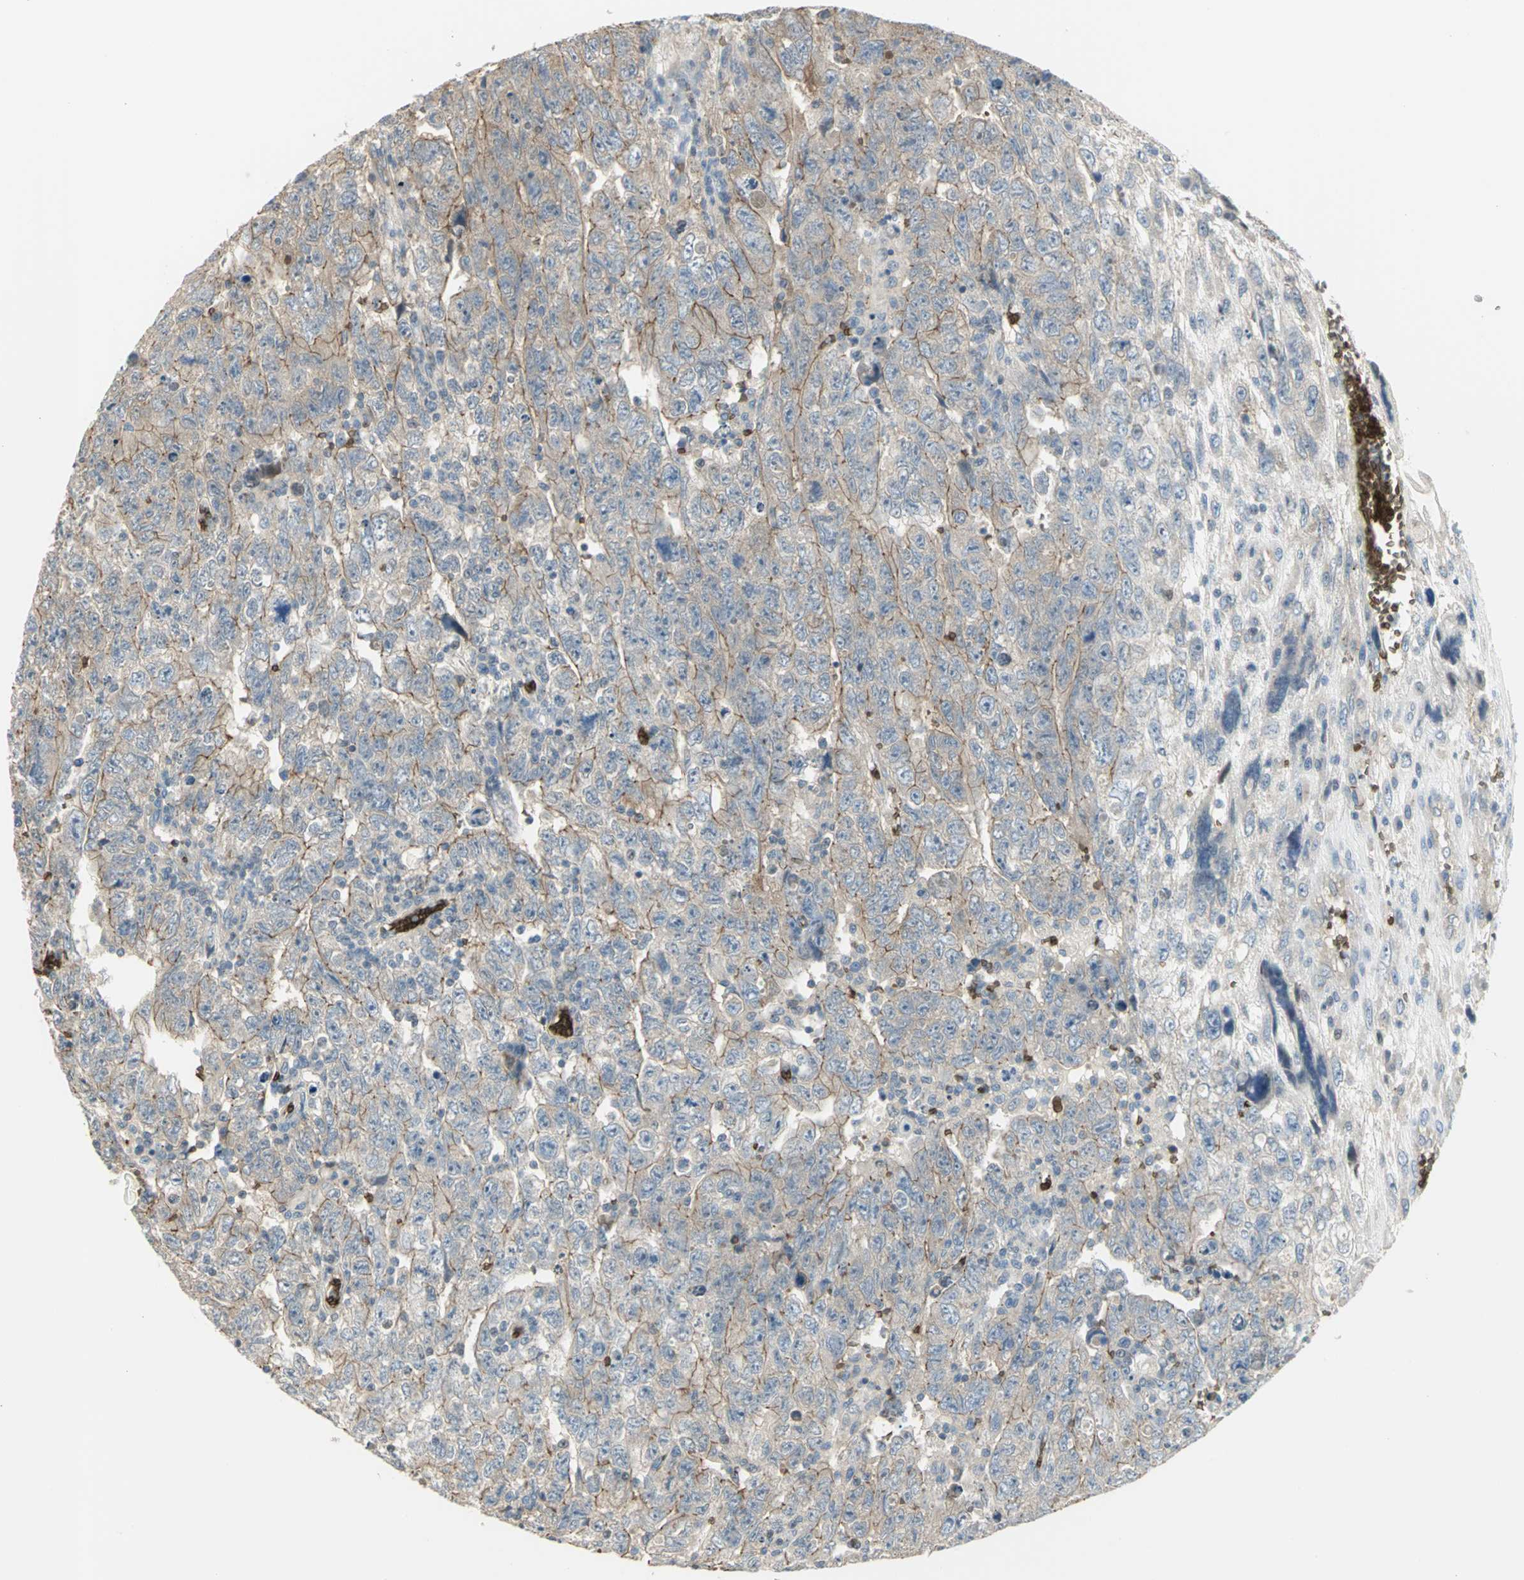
{"staining": {"intensity": "moderate", "quantity": "25%-75%", "location": "cytoplasmic/membranous"}, "tissue": "testis cancer", "cell_type": "Tumor cells", "image_type": "cancer", "snomed": [{"axis": "morphology", "description": "Carcinoma, Embryonal, NOS"}, {"axis": "topography", "description": "Testis"}], "caption": "Immunohistochemical staining of human embryonal carcinoma (testis) displays moderate cytoplasmic/membranous protein positivity in about 25%-75% of tumor cells.", "gene": "ANK1", "patient": {"sex": "male", "age": 28}}